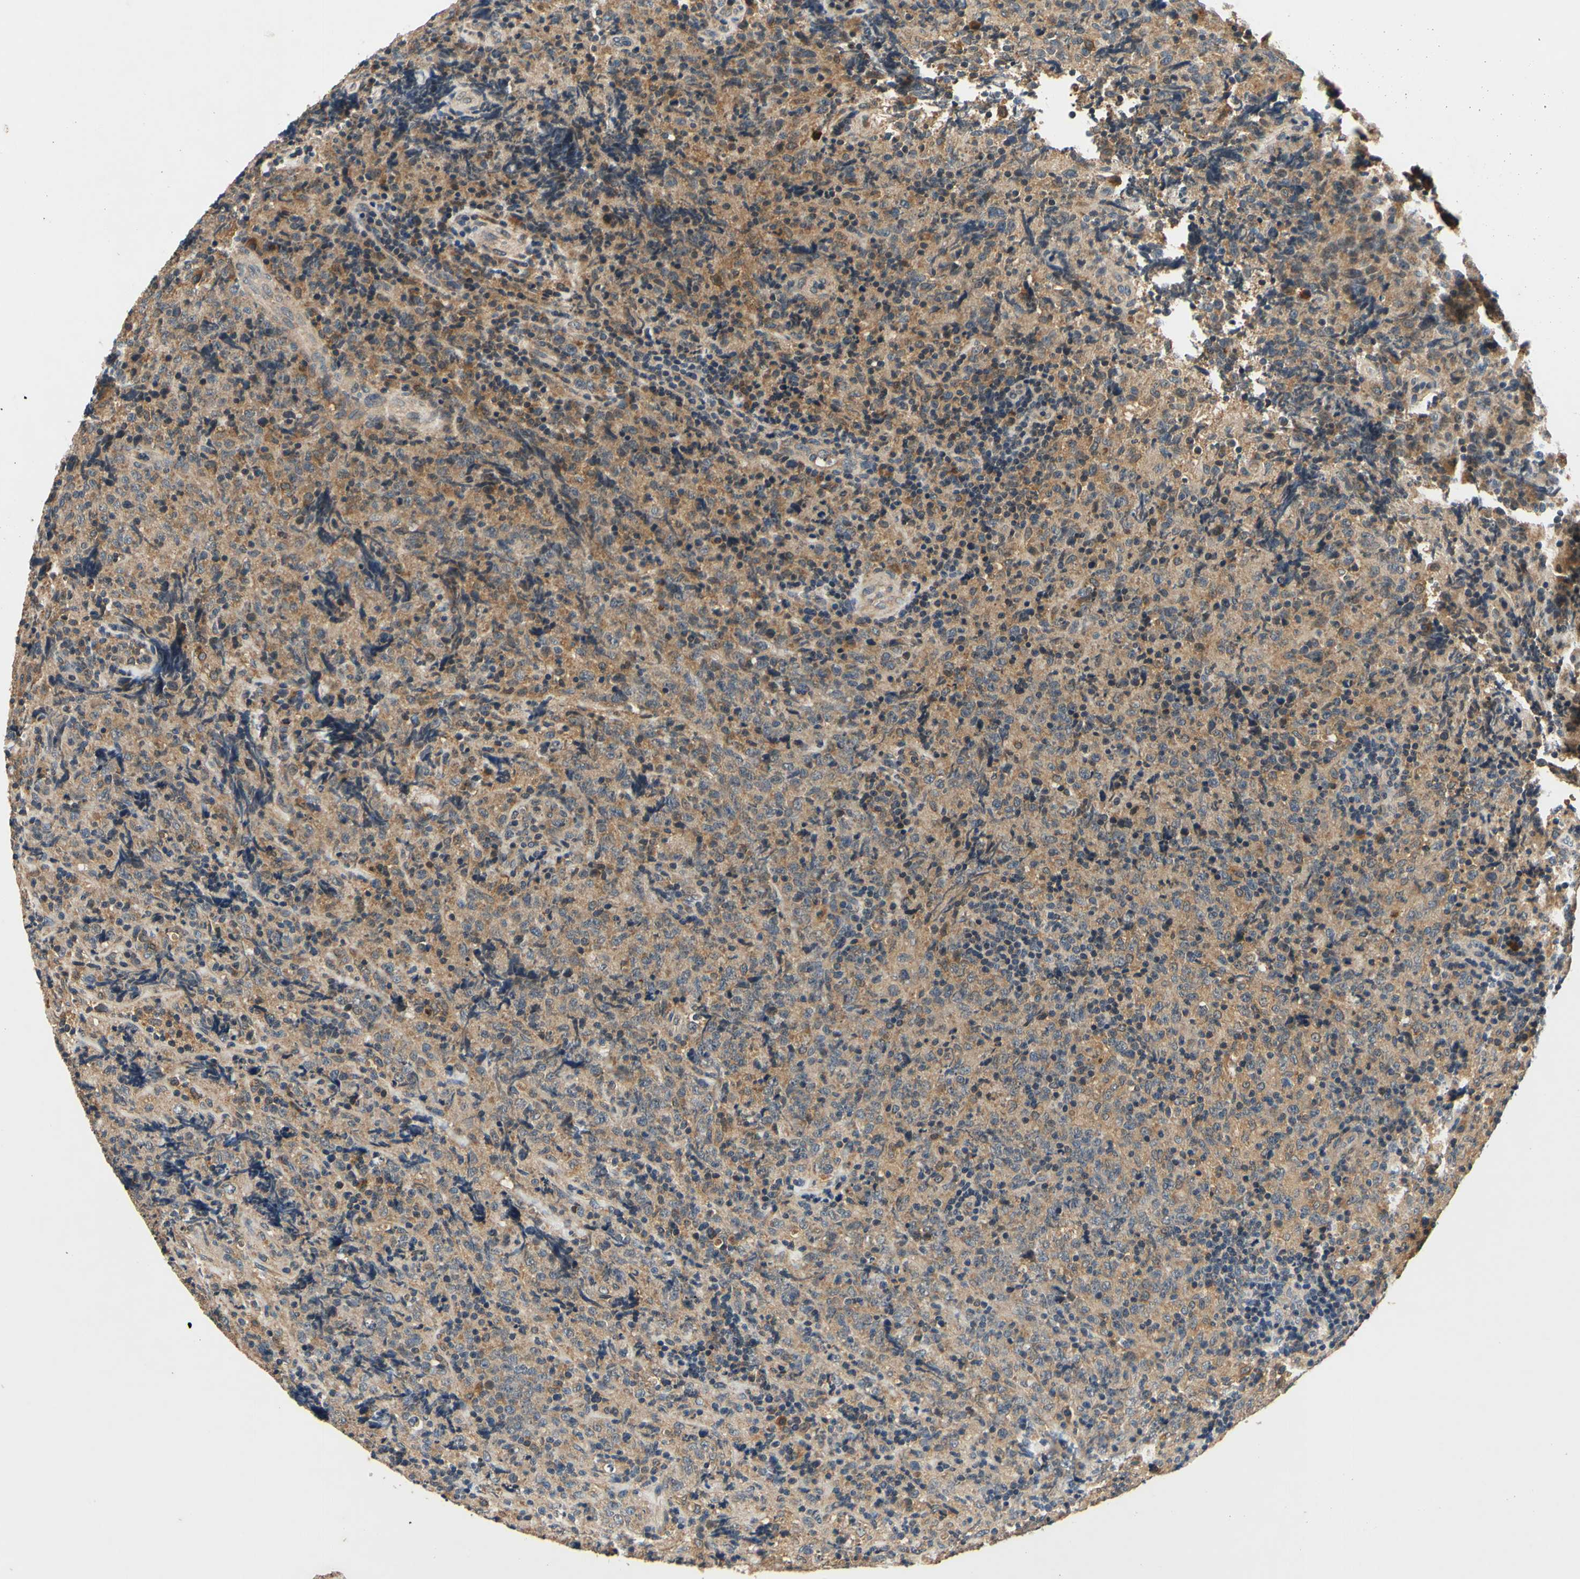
{"staining": {"intensity": "weak", "quantity": "25%-75%", "location": "cytoplasmic/membranous"}, "tissue": "lymphoma", "cell_type": "Tumor cells", "image_type": "cancer", "snomed": [{"axis": "morphology", "description": "Malignant lymphoma, non-Hodgkin's type, High grade"}, {"axis": "topography", "description": "Tonsil"}], "caption": "Weak cytoplasmic/membranous protein staining is appreciated in approximately 25%-75% of tumor cells in high-grade malignant lymphoma, non-Hodgkin's type.", "gene": "PLA2G4A", "patient": {"sex": "female", "age": 36}}